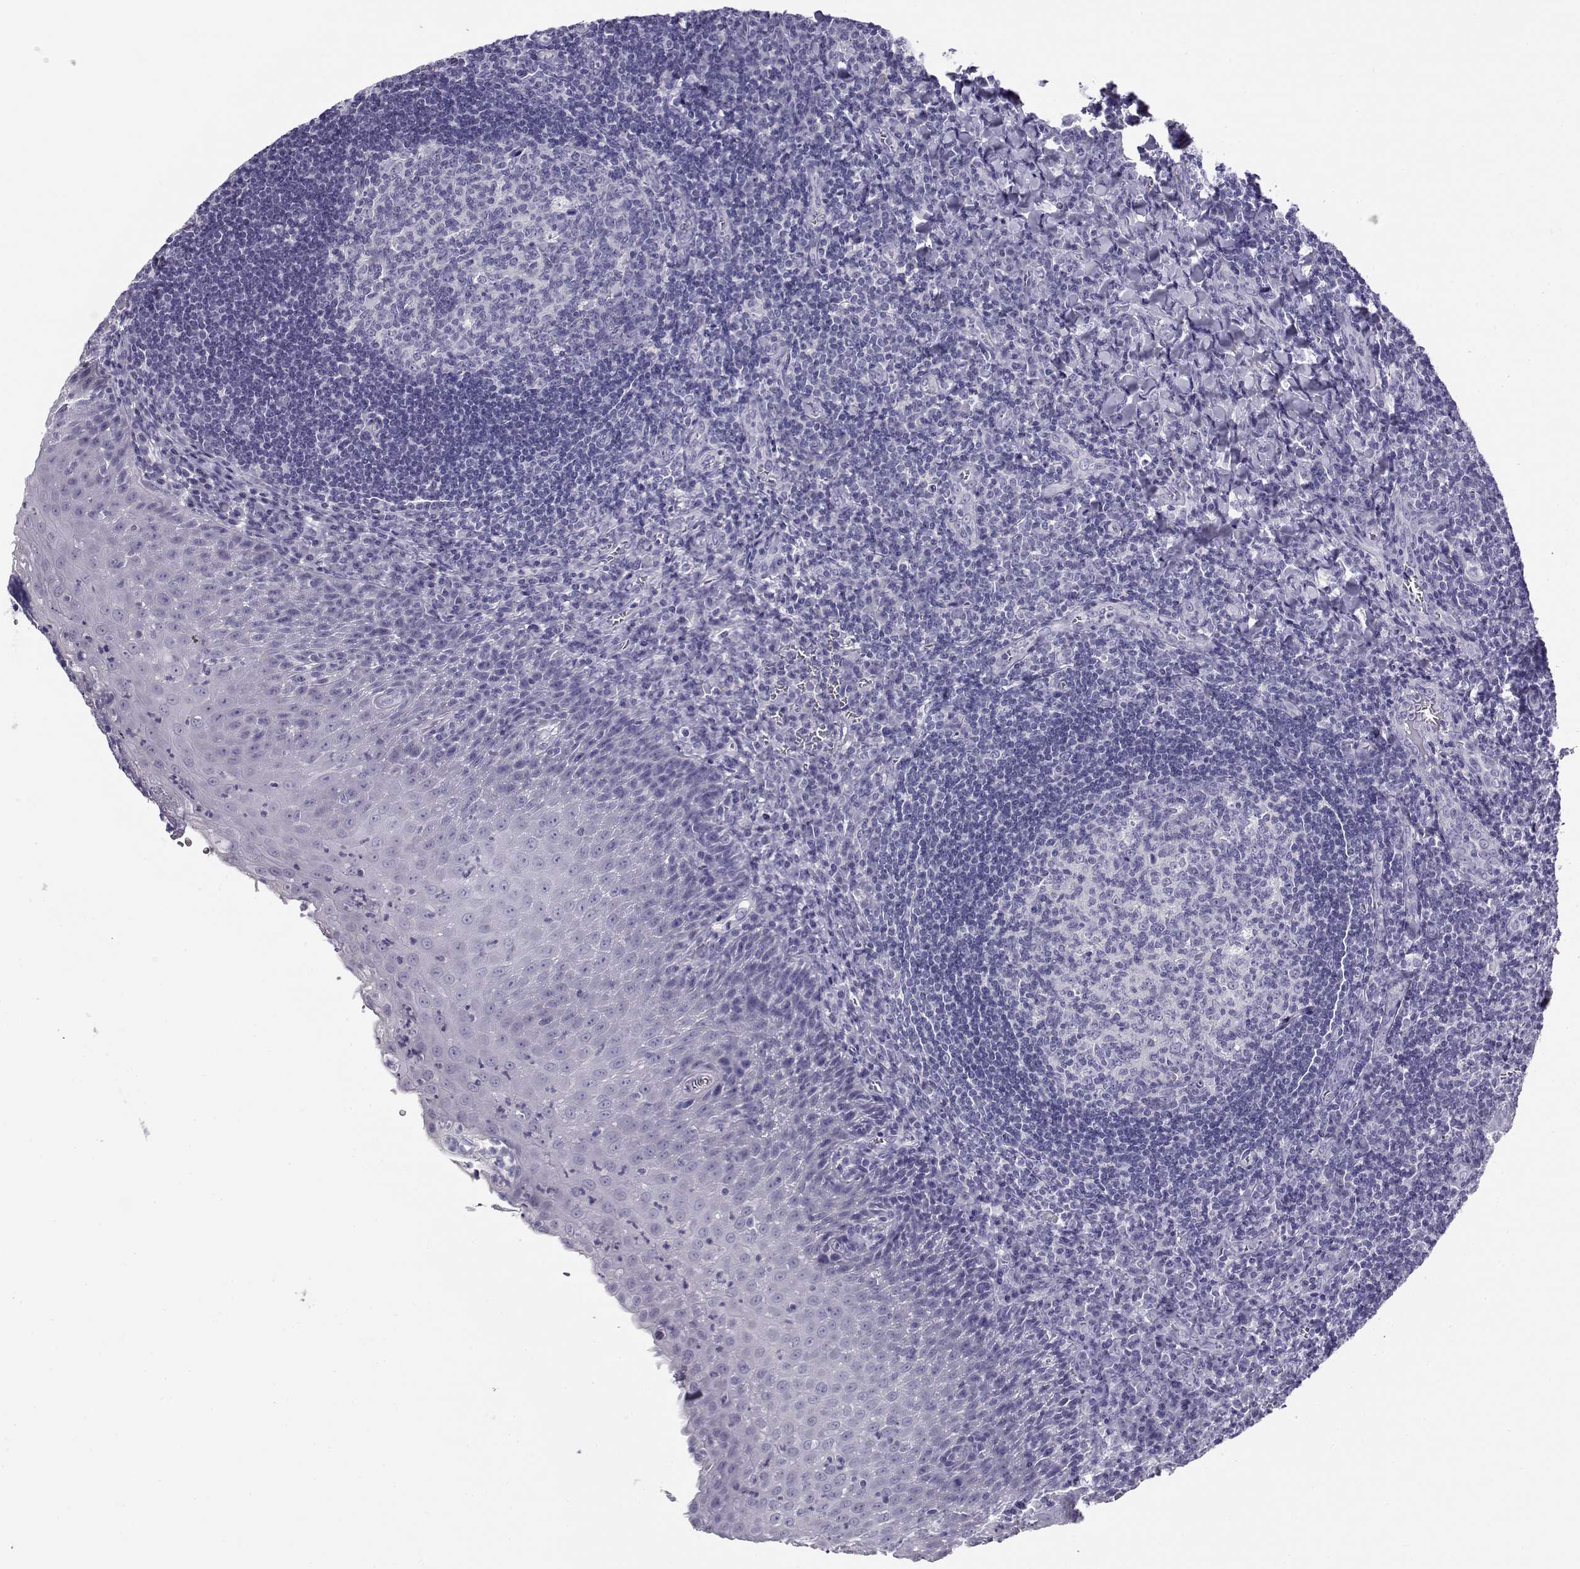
{"staining": {"intensity": "negative", "quantity": "none", "location": "none"}, "tissue": "tonsil", "cell_type": "Germinal center cells", "image_type": "normal", "snomed": [{"axis": "morphology", "description": "Normal tissue, NOS"}, {"axis": "morphology", "description": "Inflammation, NOS"}, {"axis": "topography", "description": "Tonsil"}], "caption": "There is no significant positivity in germinal center cells of tonsil. (DAB immunohistochemistry (IHC), high magnification).", "gene": "CABS1", "patient": {"sex": "female", "age": 31}}